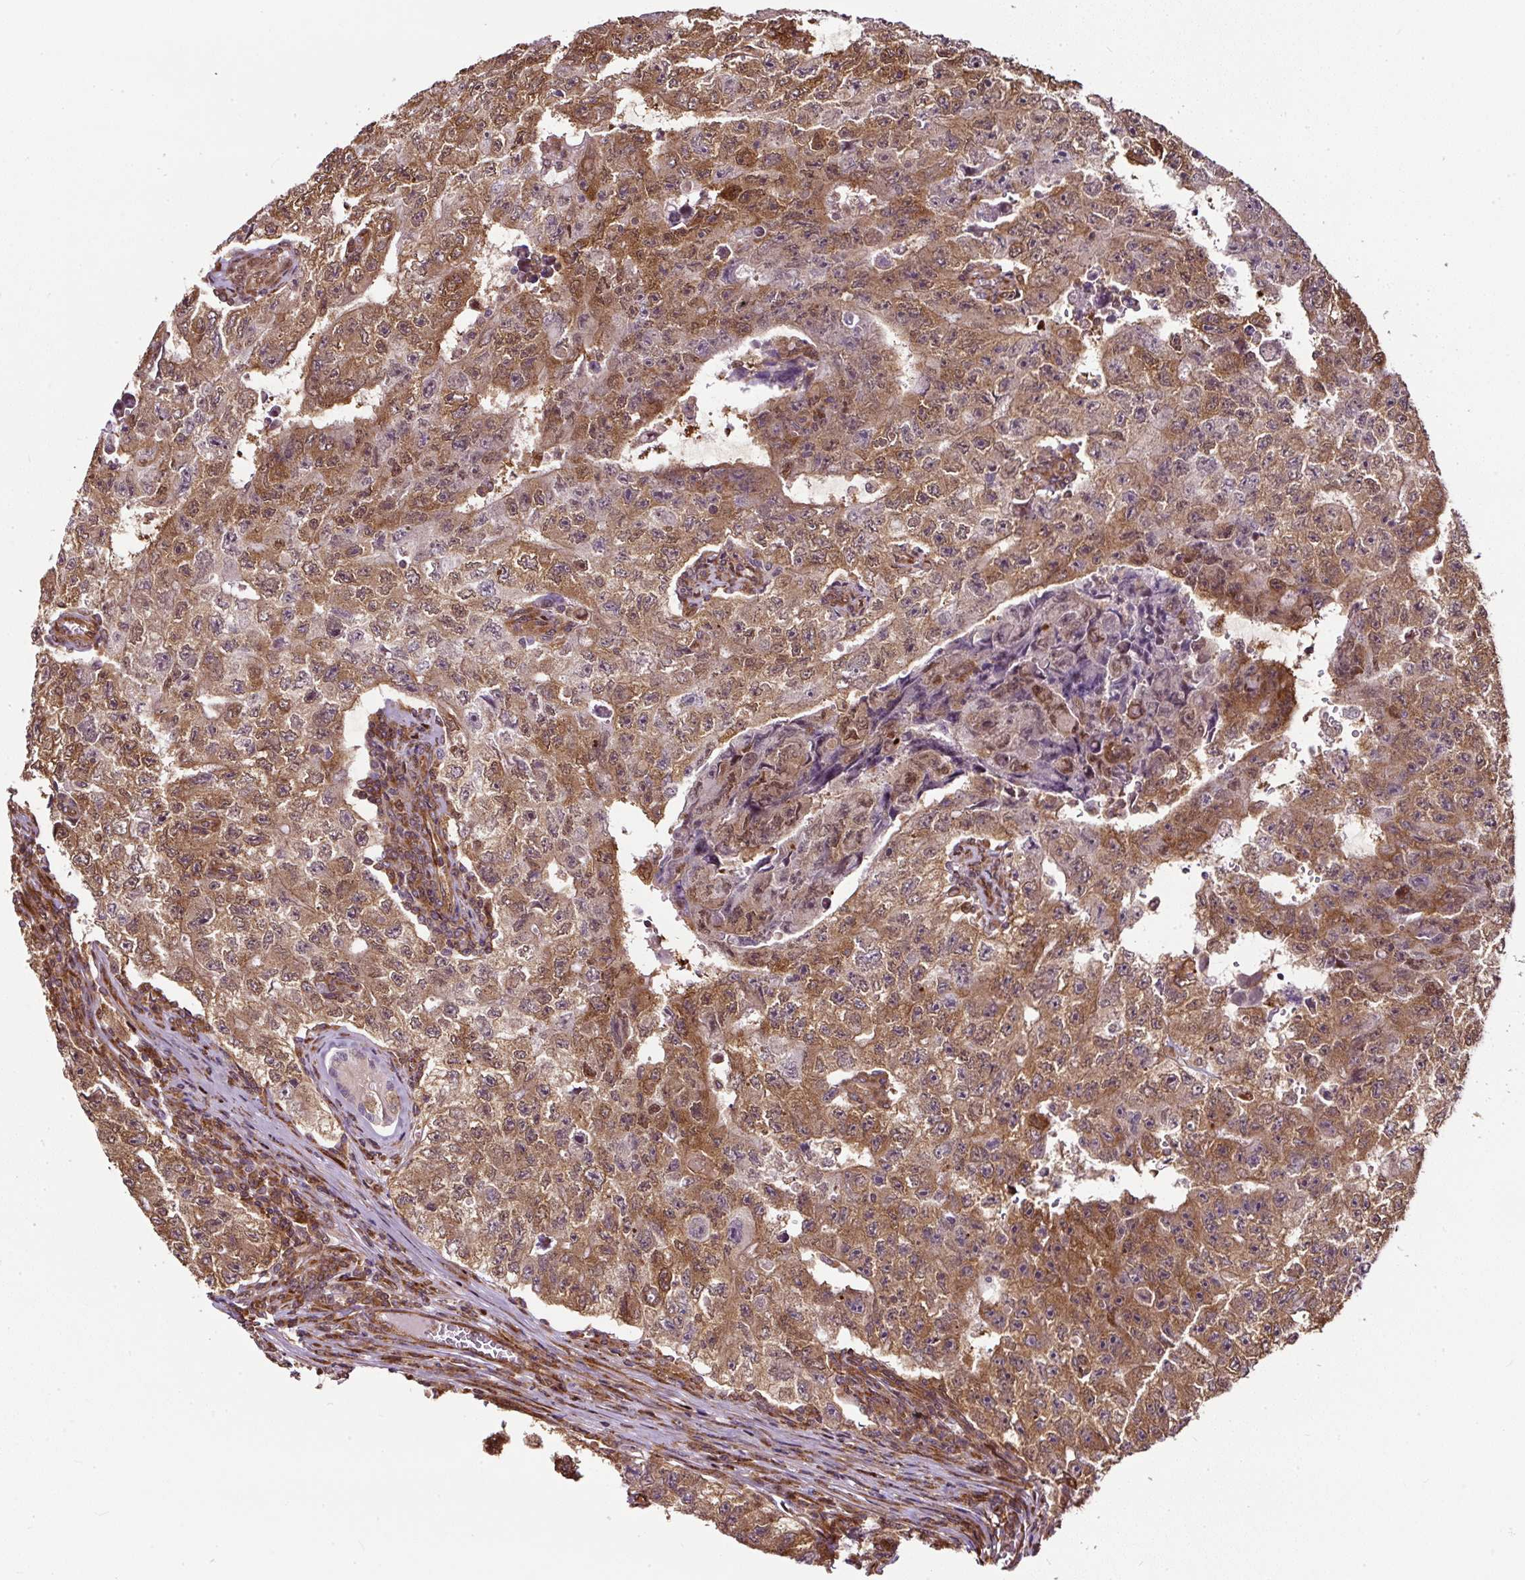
{"staining": {"intensity": "moderate", "quantity": ">75%", "location": "cytoplasmic/membranous,nuclear"}, "tissue": "testis cancer", "cell_type": "Tumor cells", "image_type": "cancer", "snomed": [{"axis": "morphology", "description": "Carcinoma, Embryonal, NOS"}, {"axis": "topography", "description": "Testis"}], "caption": "A histopathology image showing moderate cytoplasmic/membranous and nuclear staining in approximately >75% of tumor cells in embryonal carcinoma (testis), as visualized by brown immunohistochemical staining.", "gene": "KDM4E", "patient": {"sex": "male", "age": 17}}